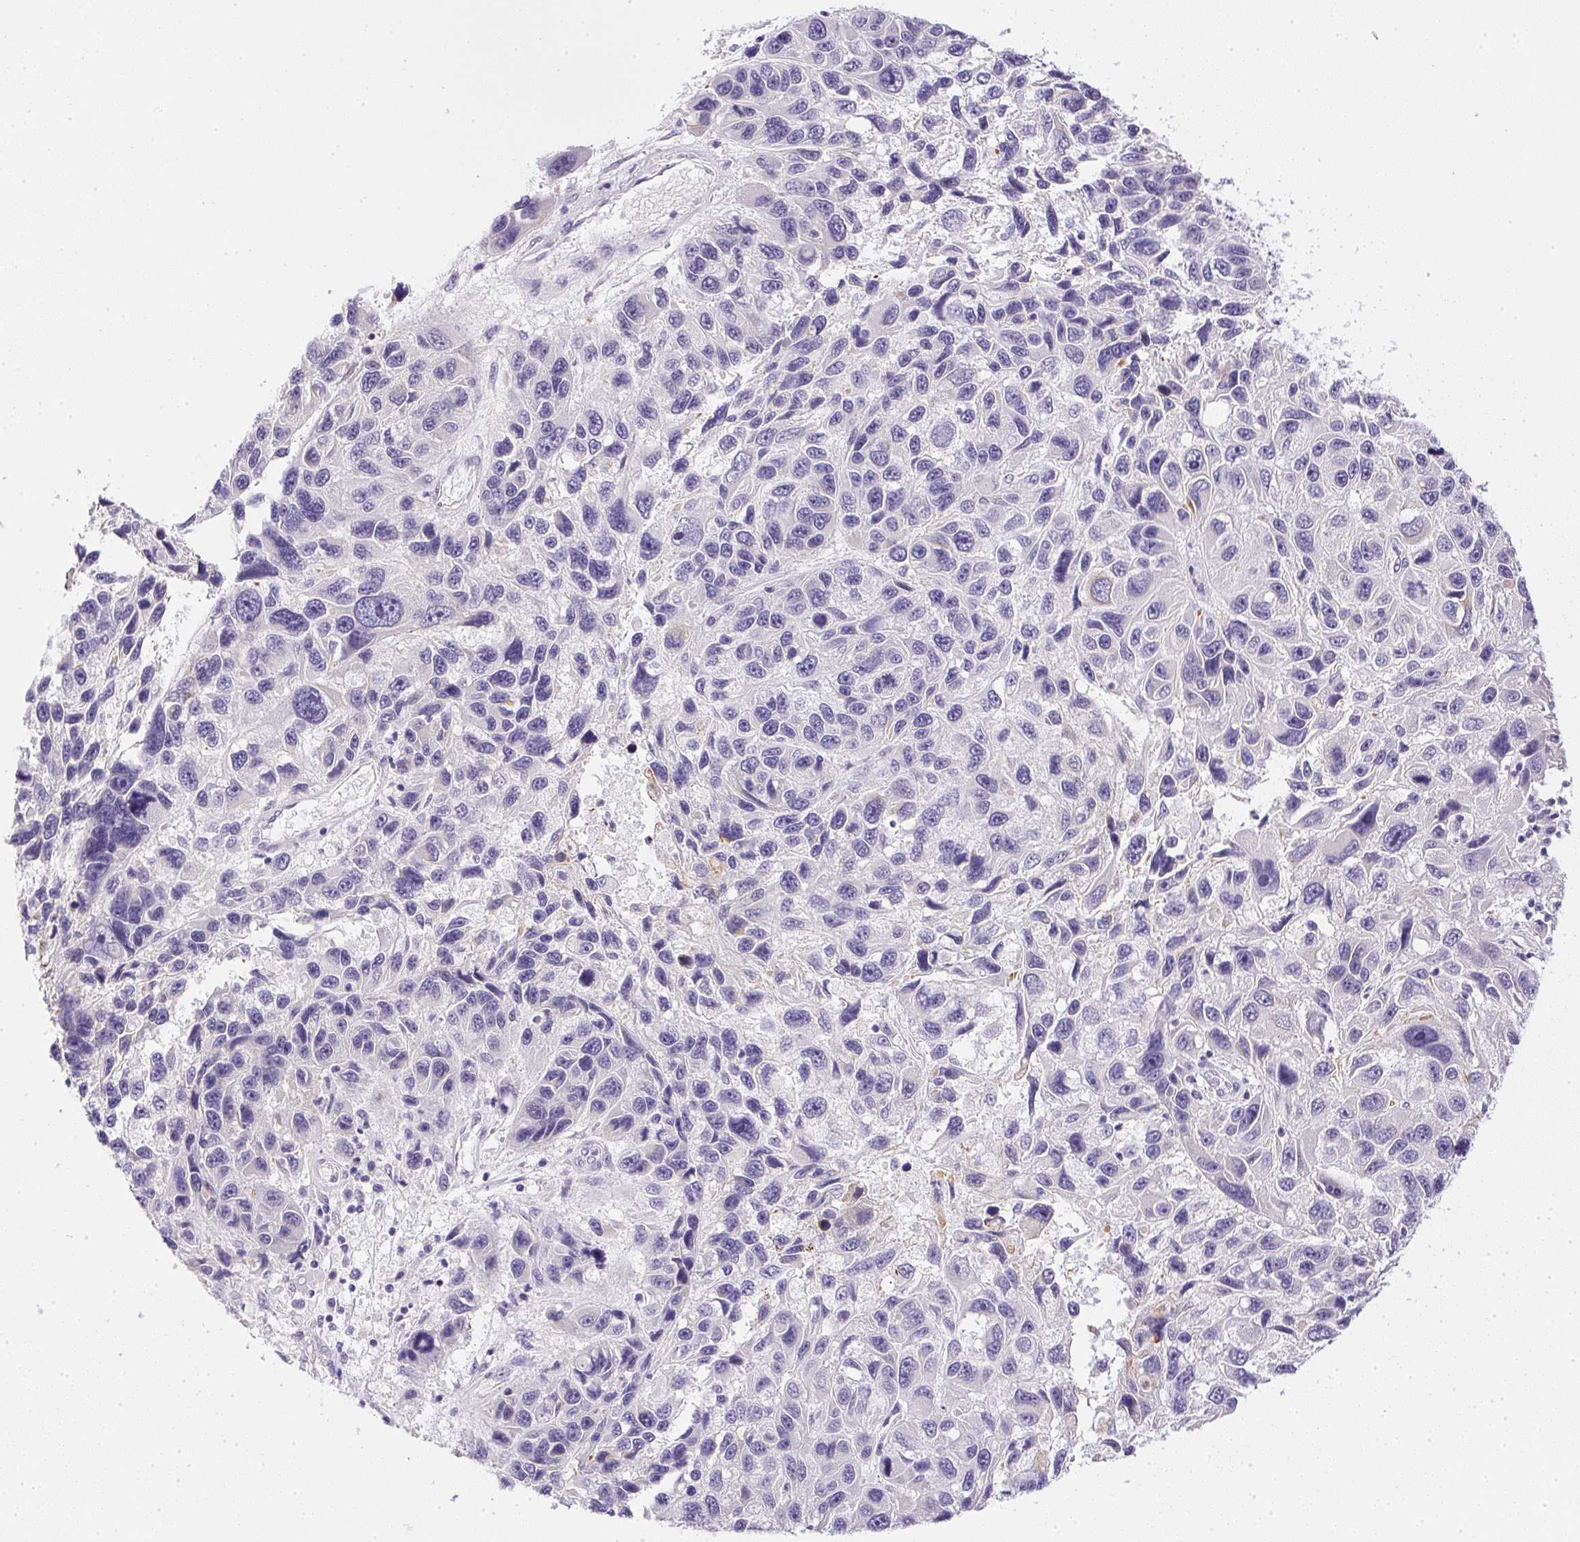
{"staining": {"intensity": "negative", "quantity": "none", "location": "none"}, "tissue": "melanoma", "cell_type": "Tumor cells", "image_type": "cancer", "snomed": [{"axis": "morphology", "description": "Malignant melanoma, NOS"}, {"axis": "topography", "description": "Skin"}], "caption": "IHC of melanoma exhibits no staining in tumor cells.", "gene": "SLC17A7", "patient": {"sex": "male", "age": 53}}